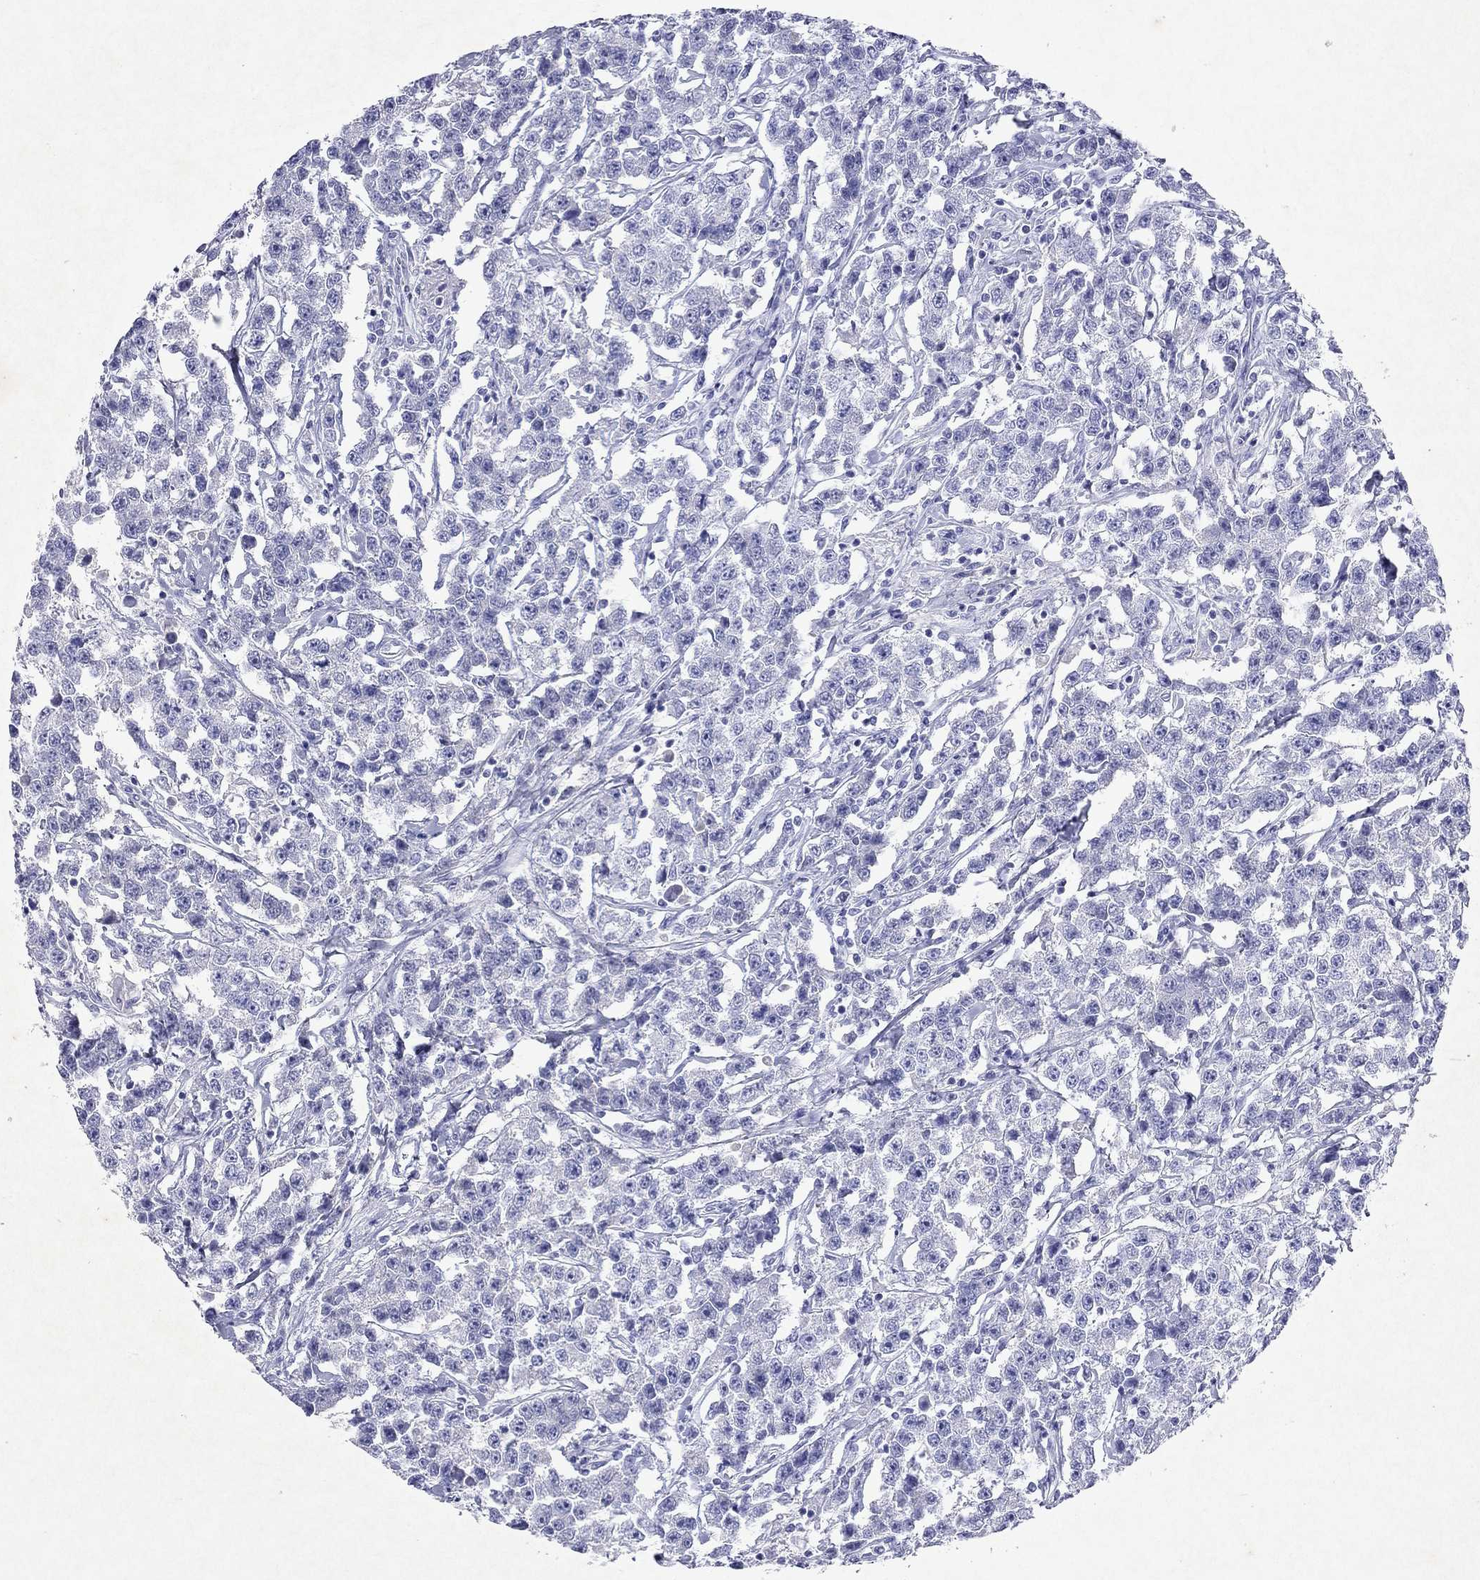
{"staining": {"intensity": "negative", "quantity": "none", "location": "none"}, "tissue": "testis cancer", "cell_type": "Tumor cells", "image_type": "cancer", "snomed": [{"axis": "morphology", "description": "Seminoma, NOS"}, {"axis": "topography", "description": "Testis"}], "caption": "There is no significant staining in tumor cells of testis seminoma.", "gene": "ARMC12", "patient": {"sex": "male", "age": 59}}